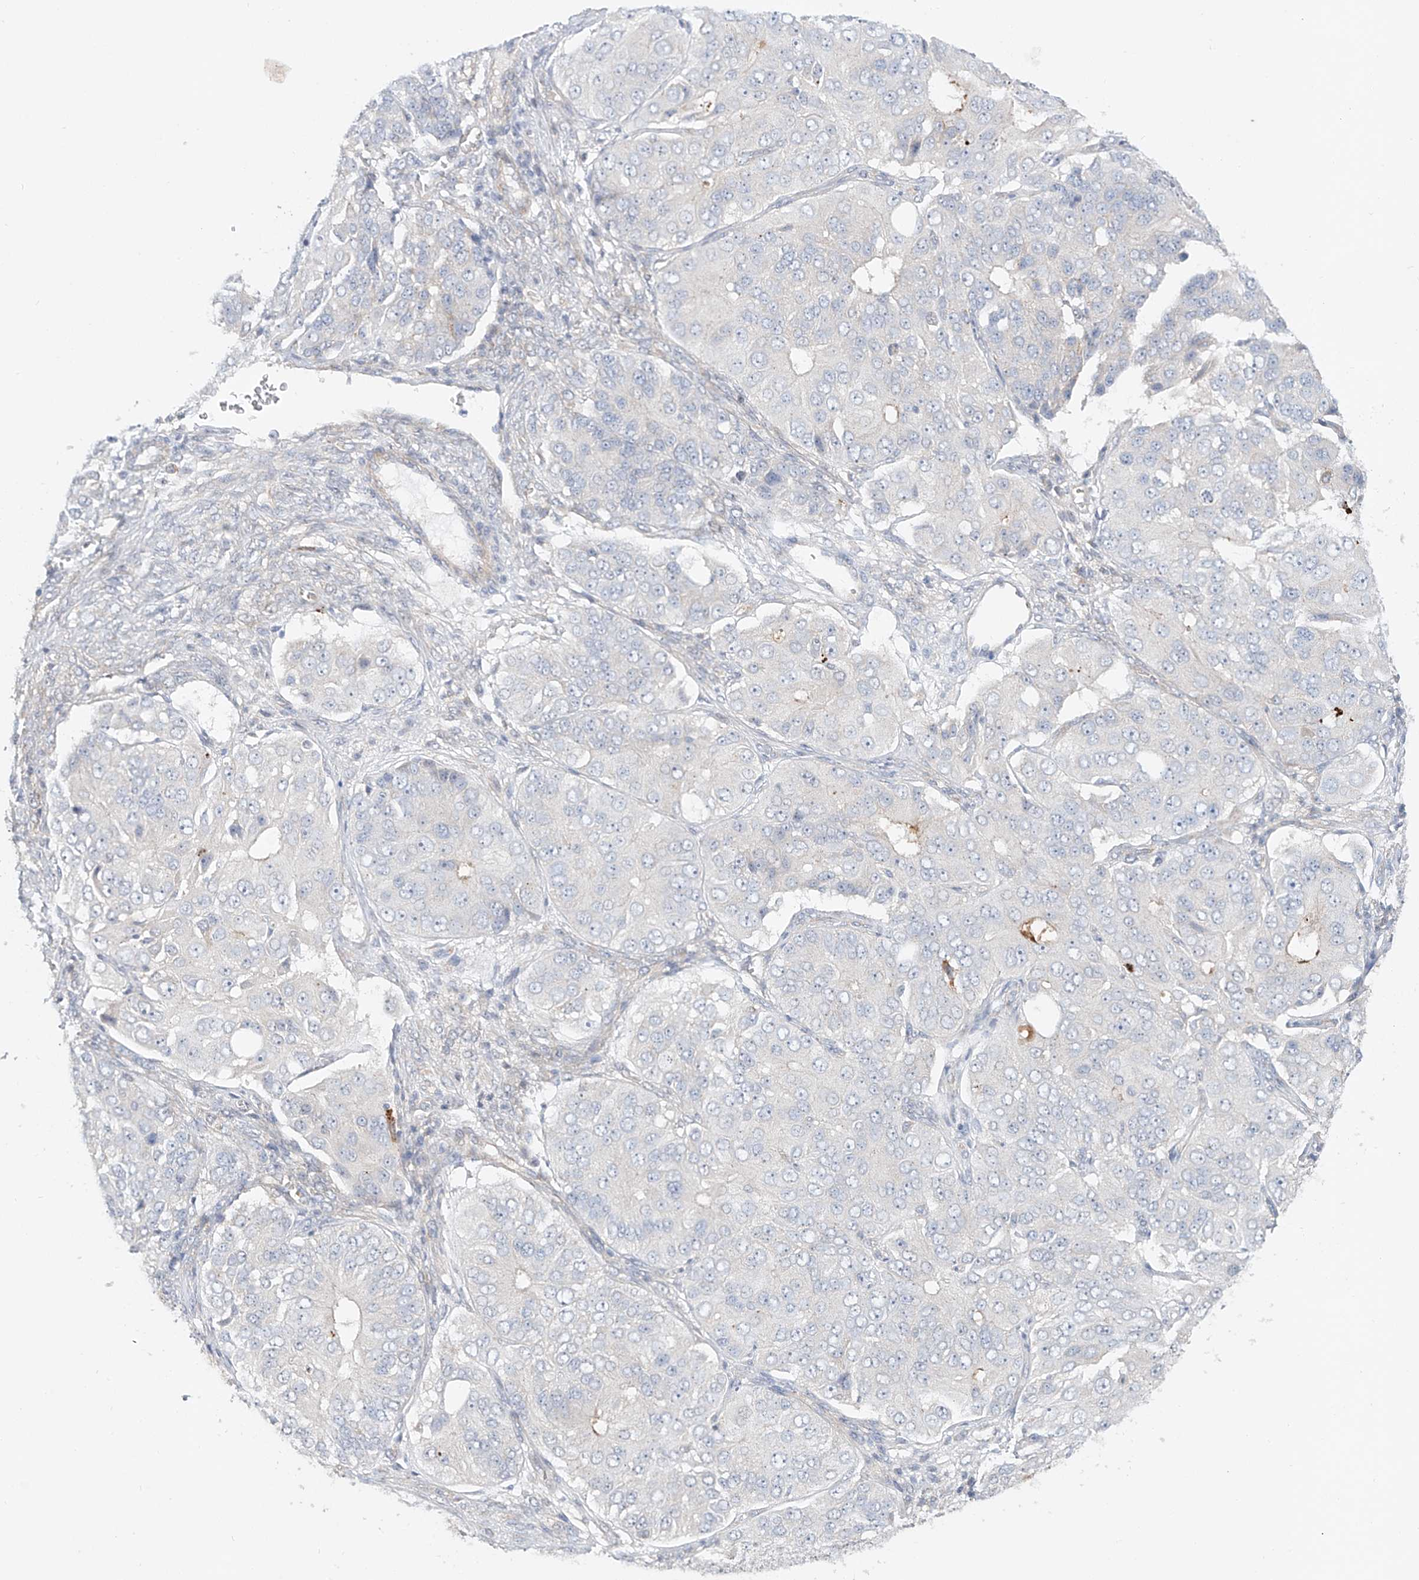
{"staining": {"intensity": "negative", "quantity": "none", "location": "none"}, "tissue": "ovarian cancer", "cell_type": "Tumor cells", "image_type": "cancer", "snomed": [{"axis": "morphology", "description": "Carcinoma, endometroid"}, {"axis": "topography", "description": "Ovary"}], "caption": "Tumor cells are negative for brown protein staining in ovarian endometroid carcinoma.", "gene": "TJAP1", "patient": {"sex": "female", "age": 51}}